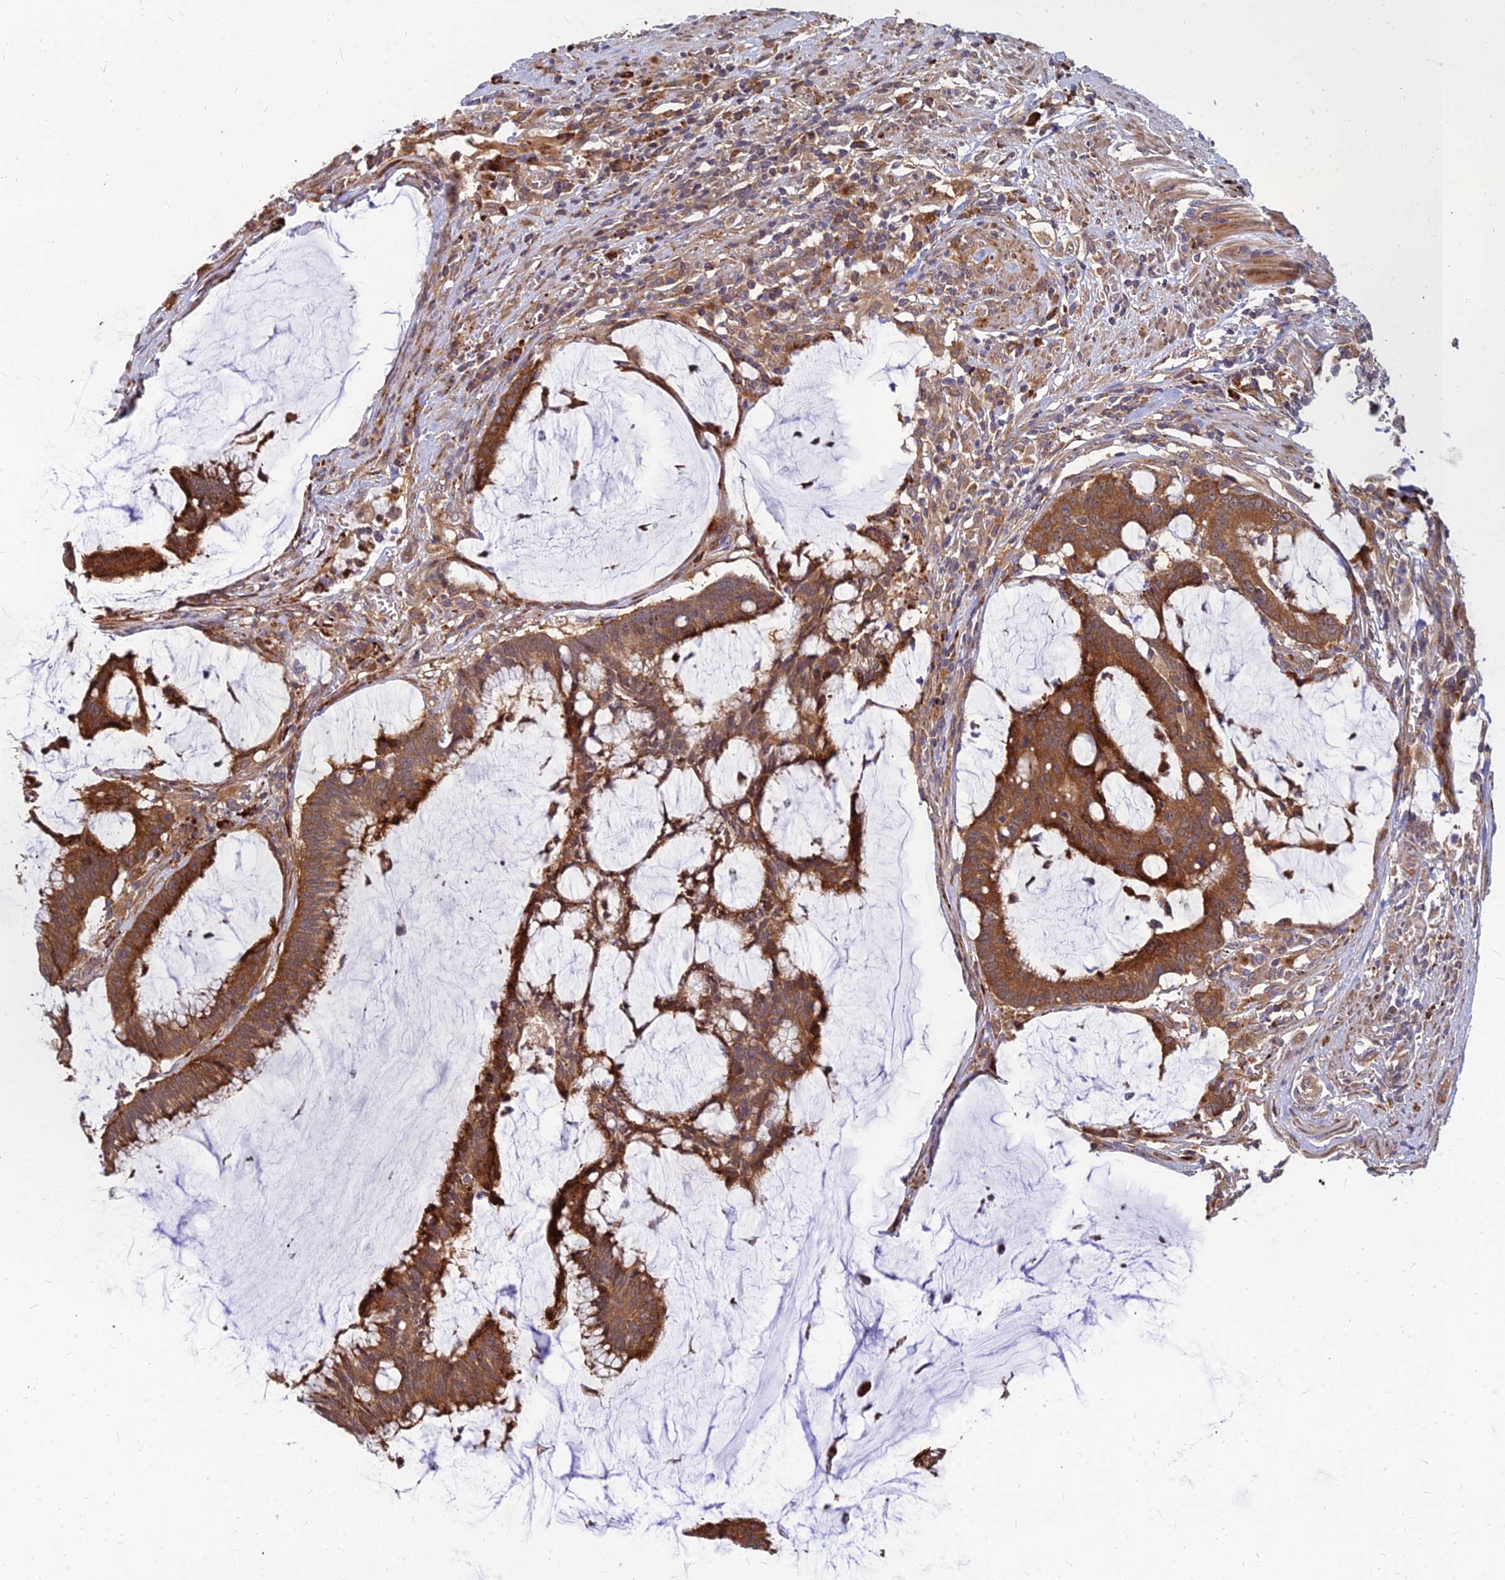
{"staining": {"intensity": "strong", "quantity": ">75%", "location": "cytoplasmic/membranous"}, "tissue": "colorectal cancer", "cell_type": "Tumor cells", "image_type": "cancer", "snomed": [{"axis": "morphology", "description": "Adenocarcinoma, NOS"}, {"axis": "topography", "description": "Rectum"}], "caption": "DAB immunohistochemical staining of human colorectal adenocarcinoma demonstrates strong cytoplasmic/membranous protein positivity in about >75% of tumor cells. (Stains: DAB (3,3'-diaminobenzidine) in brown, nuclei in blue, Microscopy: brightfield microscopy at high magnification).", "gene": "CCT6B", "patient": {"sex": "female", "age": 77}}